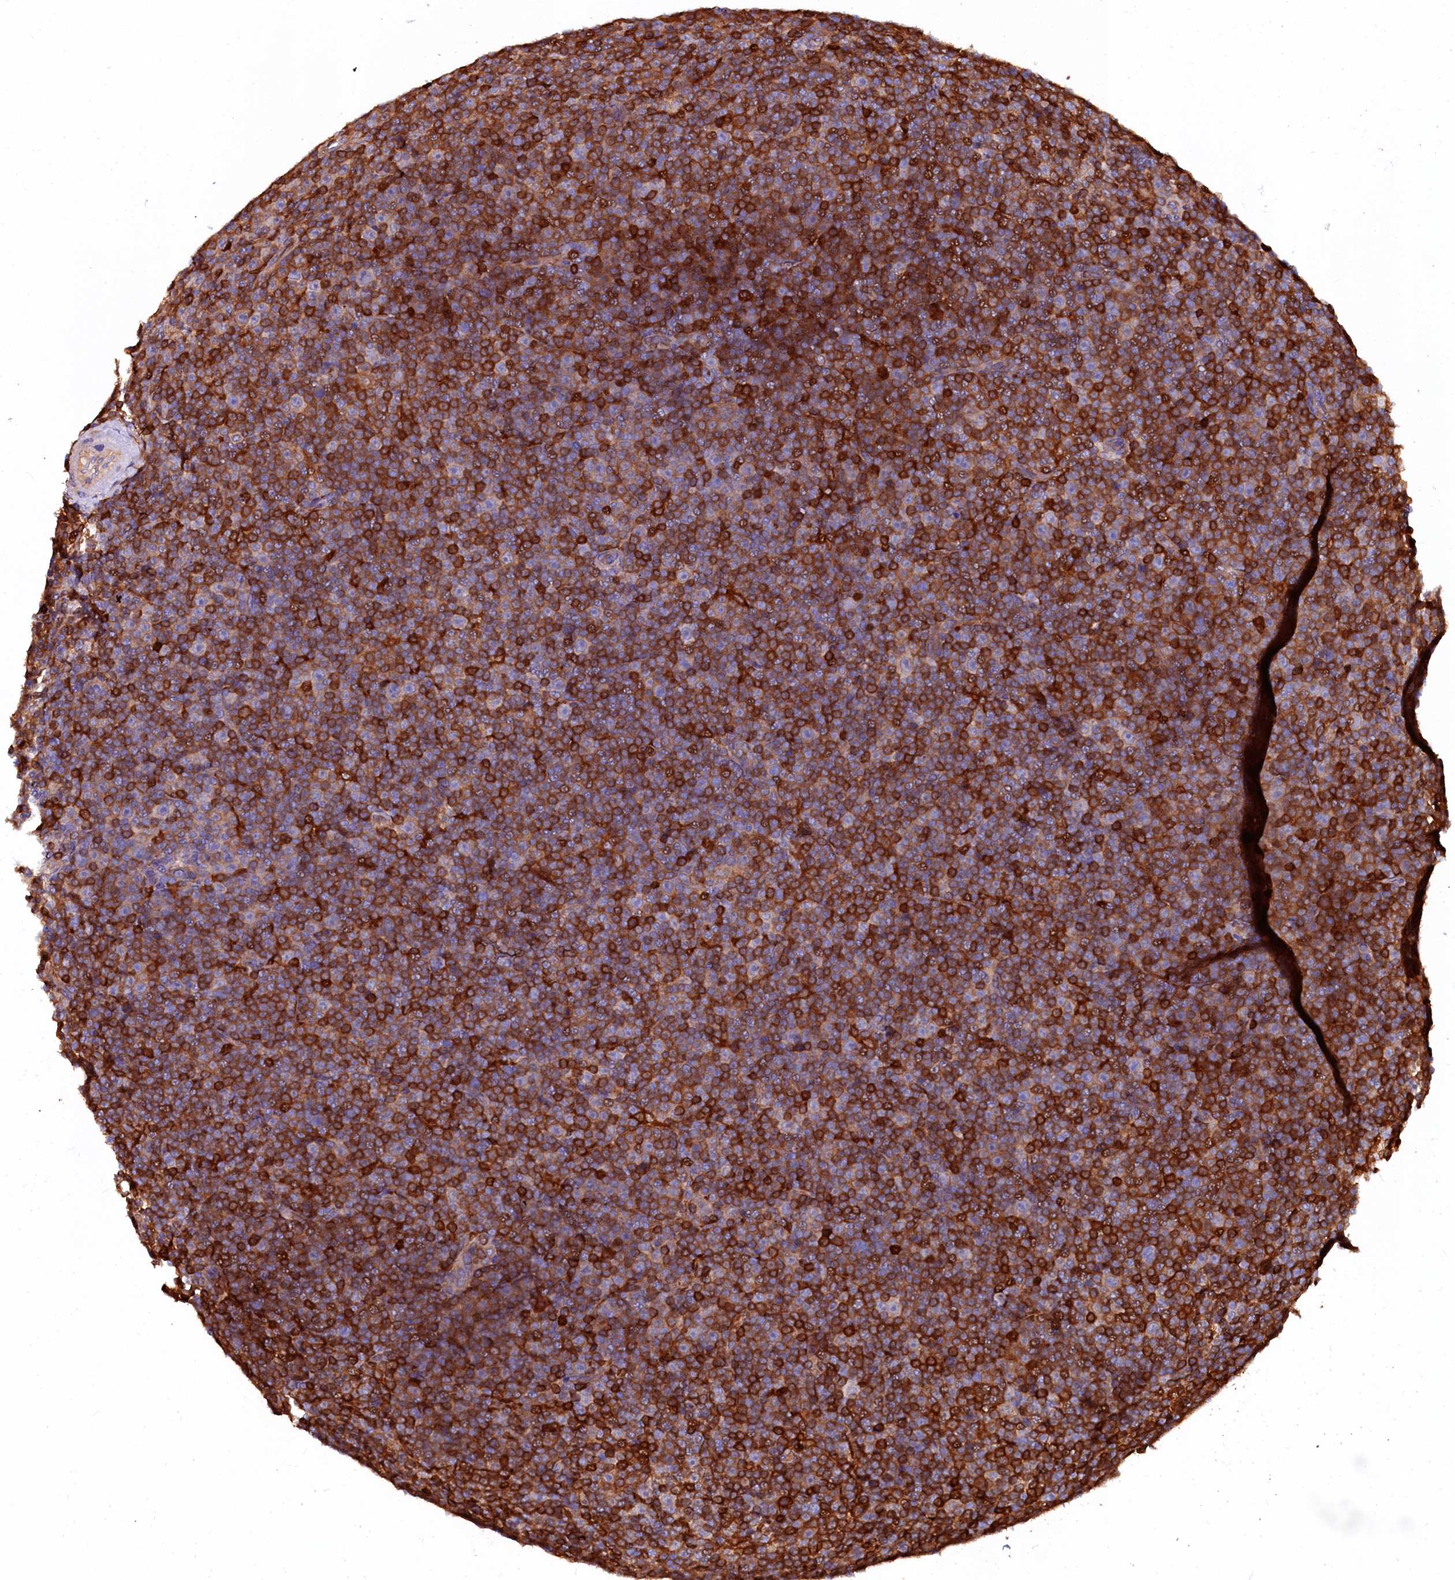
{"staining": {"intensity": "strong", "quantity": ">75%", "location": "cytoplasmic/membranous"}, "tissue": "lymphoma", "cell_type": "Tumor cells", "image_type": "cancer", "snomed": [{"axis": "morphology", "description": "Malignant lymphoma, non-Hodgkin's type, Low grade"}, {"axis": "topography", "description": "Lymph node"}], "caption": "Immunohistochemistry image of neoplastic tissue: human lymphoma stained using immunohistochemistry exhibits high levels of strong protein expression localized specifically in the cytoplasmic/membranous of tumor cells, appearing as a cytoplasmic/membranous brown color.", "gene": "APPL2", "patient": {"sex": "female", "age": 67}}